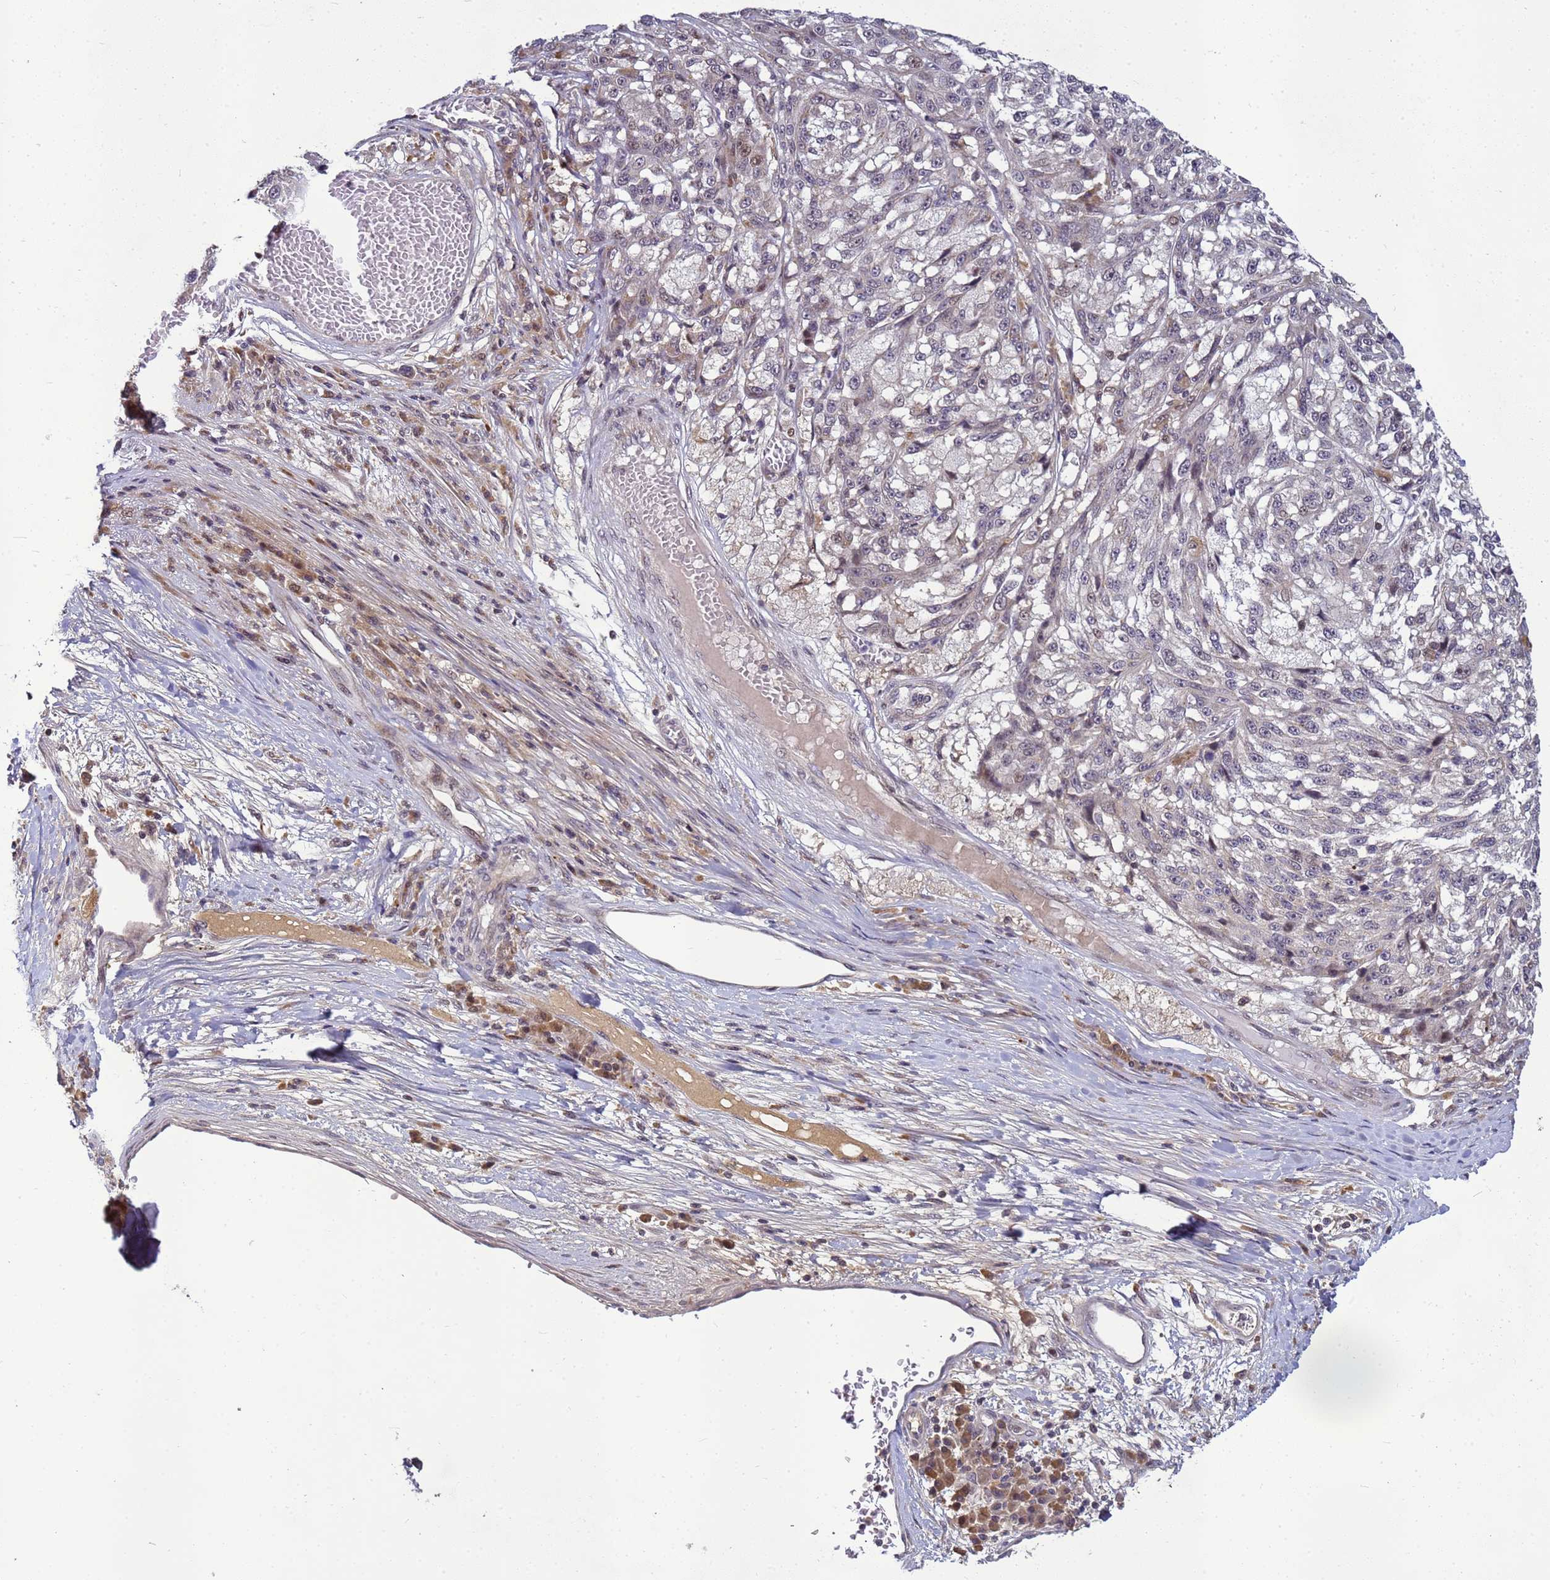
{"staining": {"intensity": "negative", "quantity": "none", "location": "none"}, "tissue": "melanoma", "cell_type": "Tumor cells", "image_type": "cancer", "snomed": [{"axis": "morphology", "description": "Malignant melanoma, NOS"}, {"axis": "topography", "description": "Skin"}], "caption": "Immunohistochemical staining of malignant melanoma shows no significant staining in tumor cells. (Stains: DAB (3,3'-diaminobenzidine) IHC with hematoxylin counter stain, Microscopy: brightfield microscopy at high magnification).", "gene": "TMEM74B", "patient": {"sex": "male", "age": 53}}